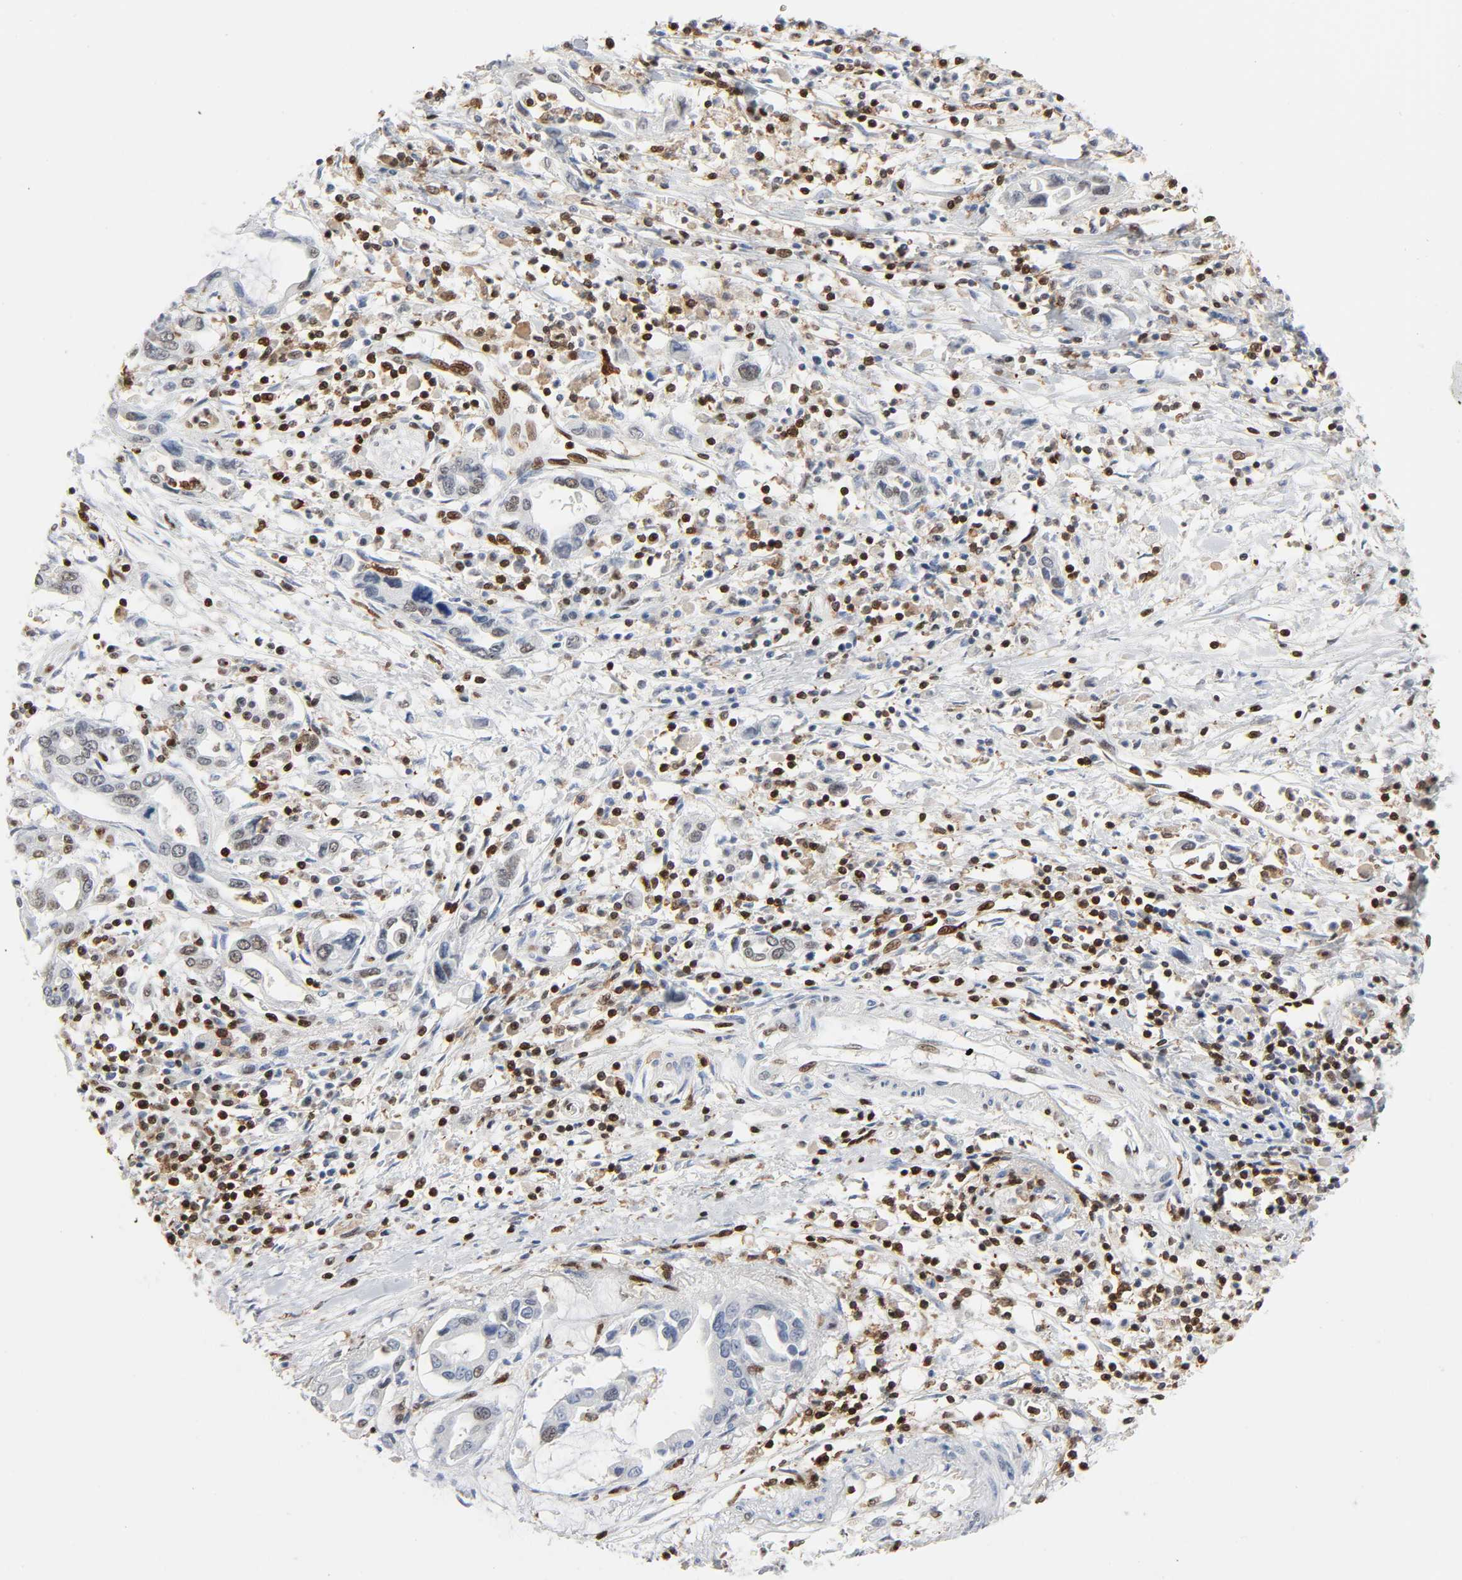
{"staining": {"intensity": "weak", "quantity": "25%-75%", "location": "nuclear"}, "tissue": "pancreatic cancer", "cell_type": "Tumor cells", "image_type": "cancer", "snomed": [{"axis": "morphology", "description": "Adenocarcinoma, NOS"}, {"axis": "topography", "description": "Pancreas"}], "caption": "Brown immunohistochemical staining in pancreatic adenocarcinoma displays weak nuclear staining in about 25%-75% of tumor cells.", "gene": "WAS", "patient": {"sex": "female", "age": 57}}